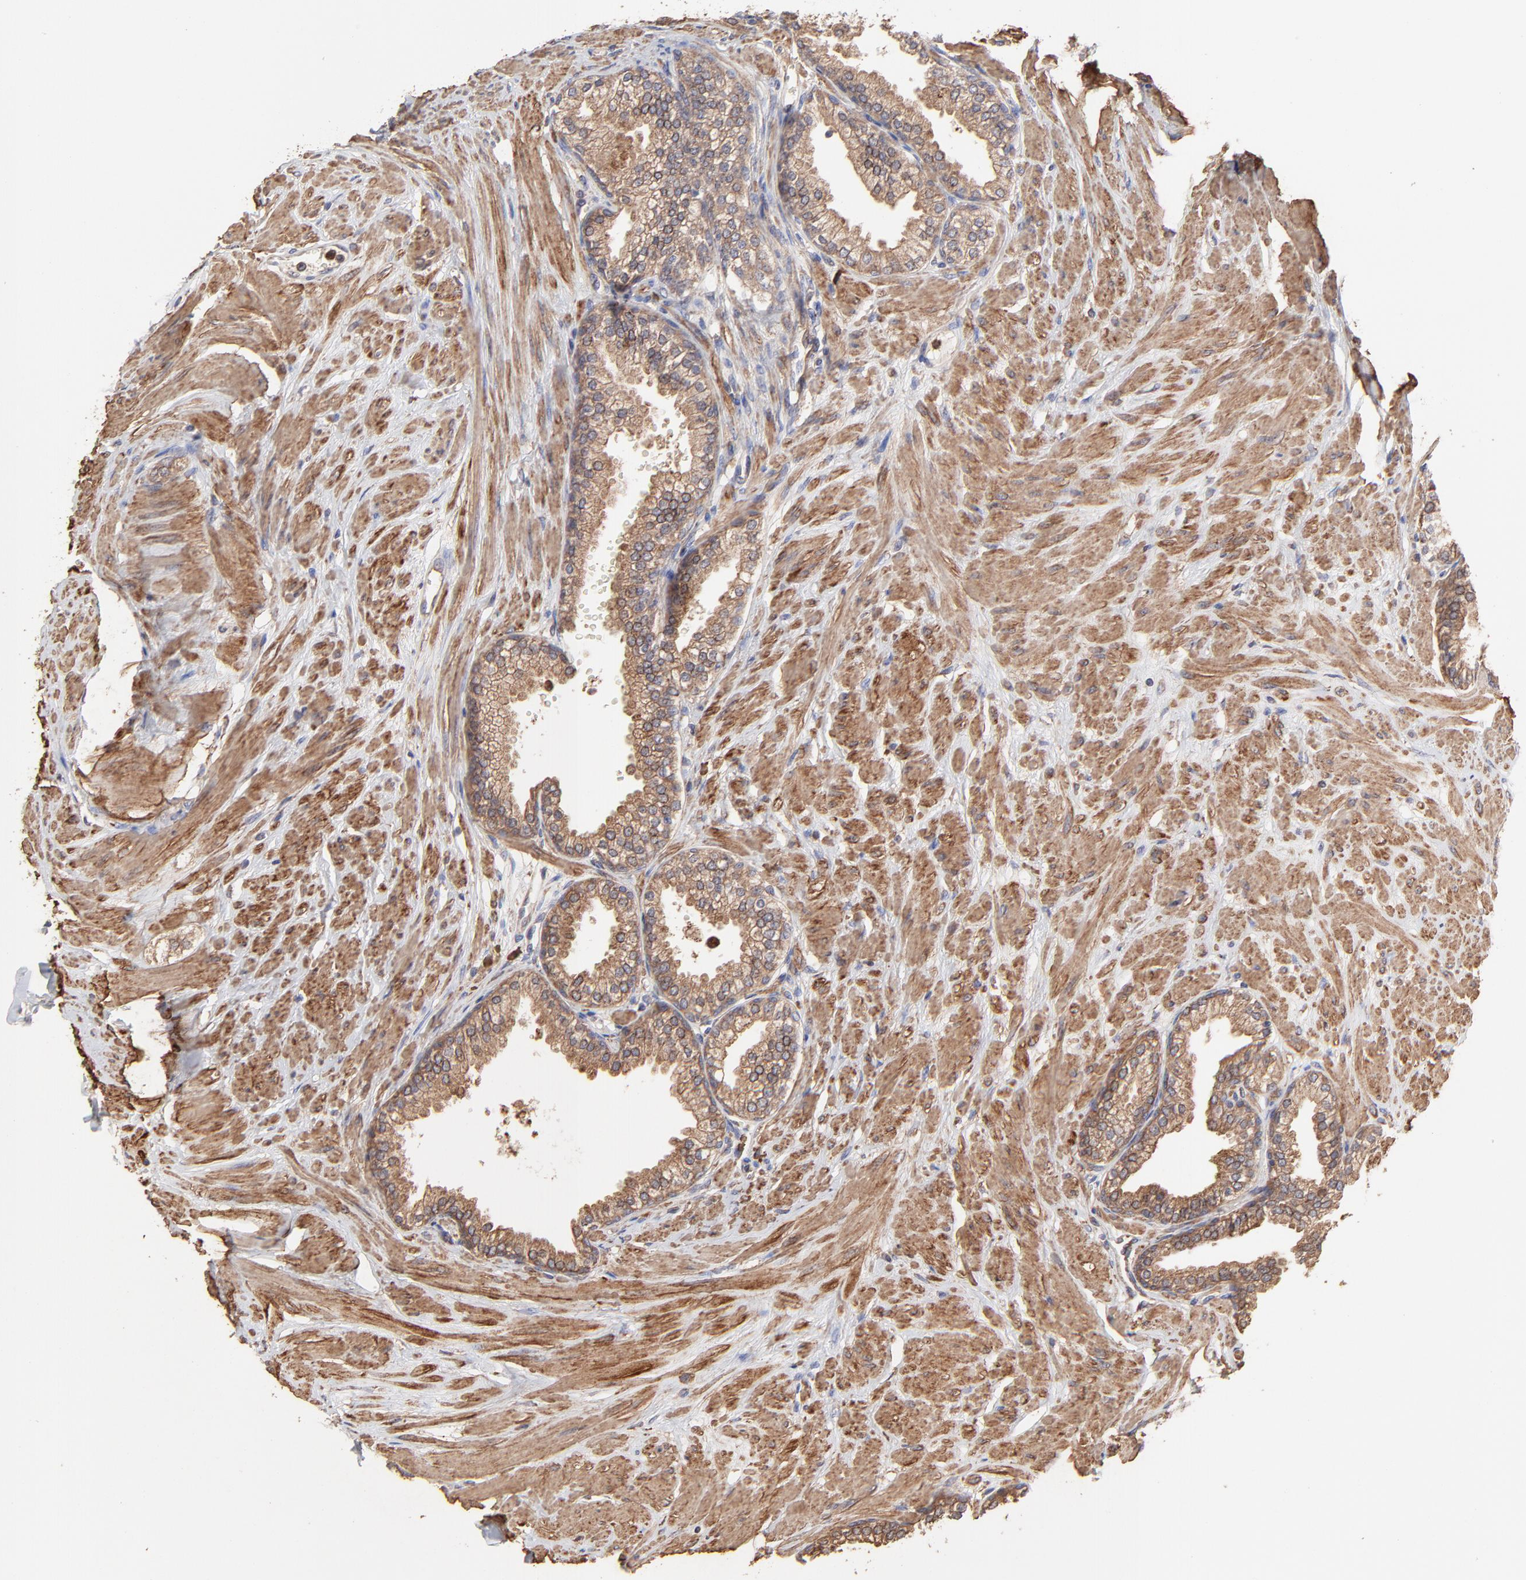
{"staining": {"intensity": "strong", "quantity": ">75%", "location": "cytoplasmic/membranous"}, "tissue": "prostate", "cell_type": "Glandular cells", "image_type": "normal", "snomed": [{"axis": "morphology", "description": "Normal tissue, NOS"}, {"axis": "topography", "description": "Prostate"}], "caption": "IHC image of benign human prostate stained for a protein (brown), which reveals high levels of strong cytoplasmic/membranous staining in about >75% of glandular cells.", "gene": "PFKM", "patient": {"sex": "male", "age": 64}}